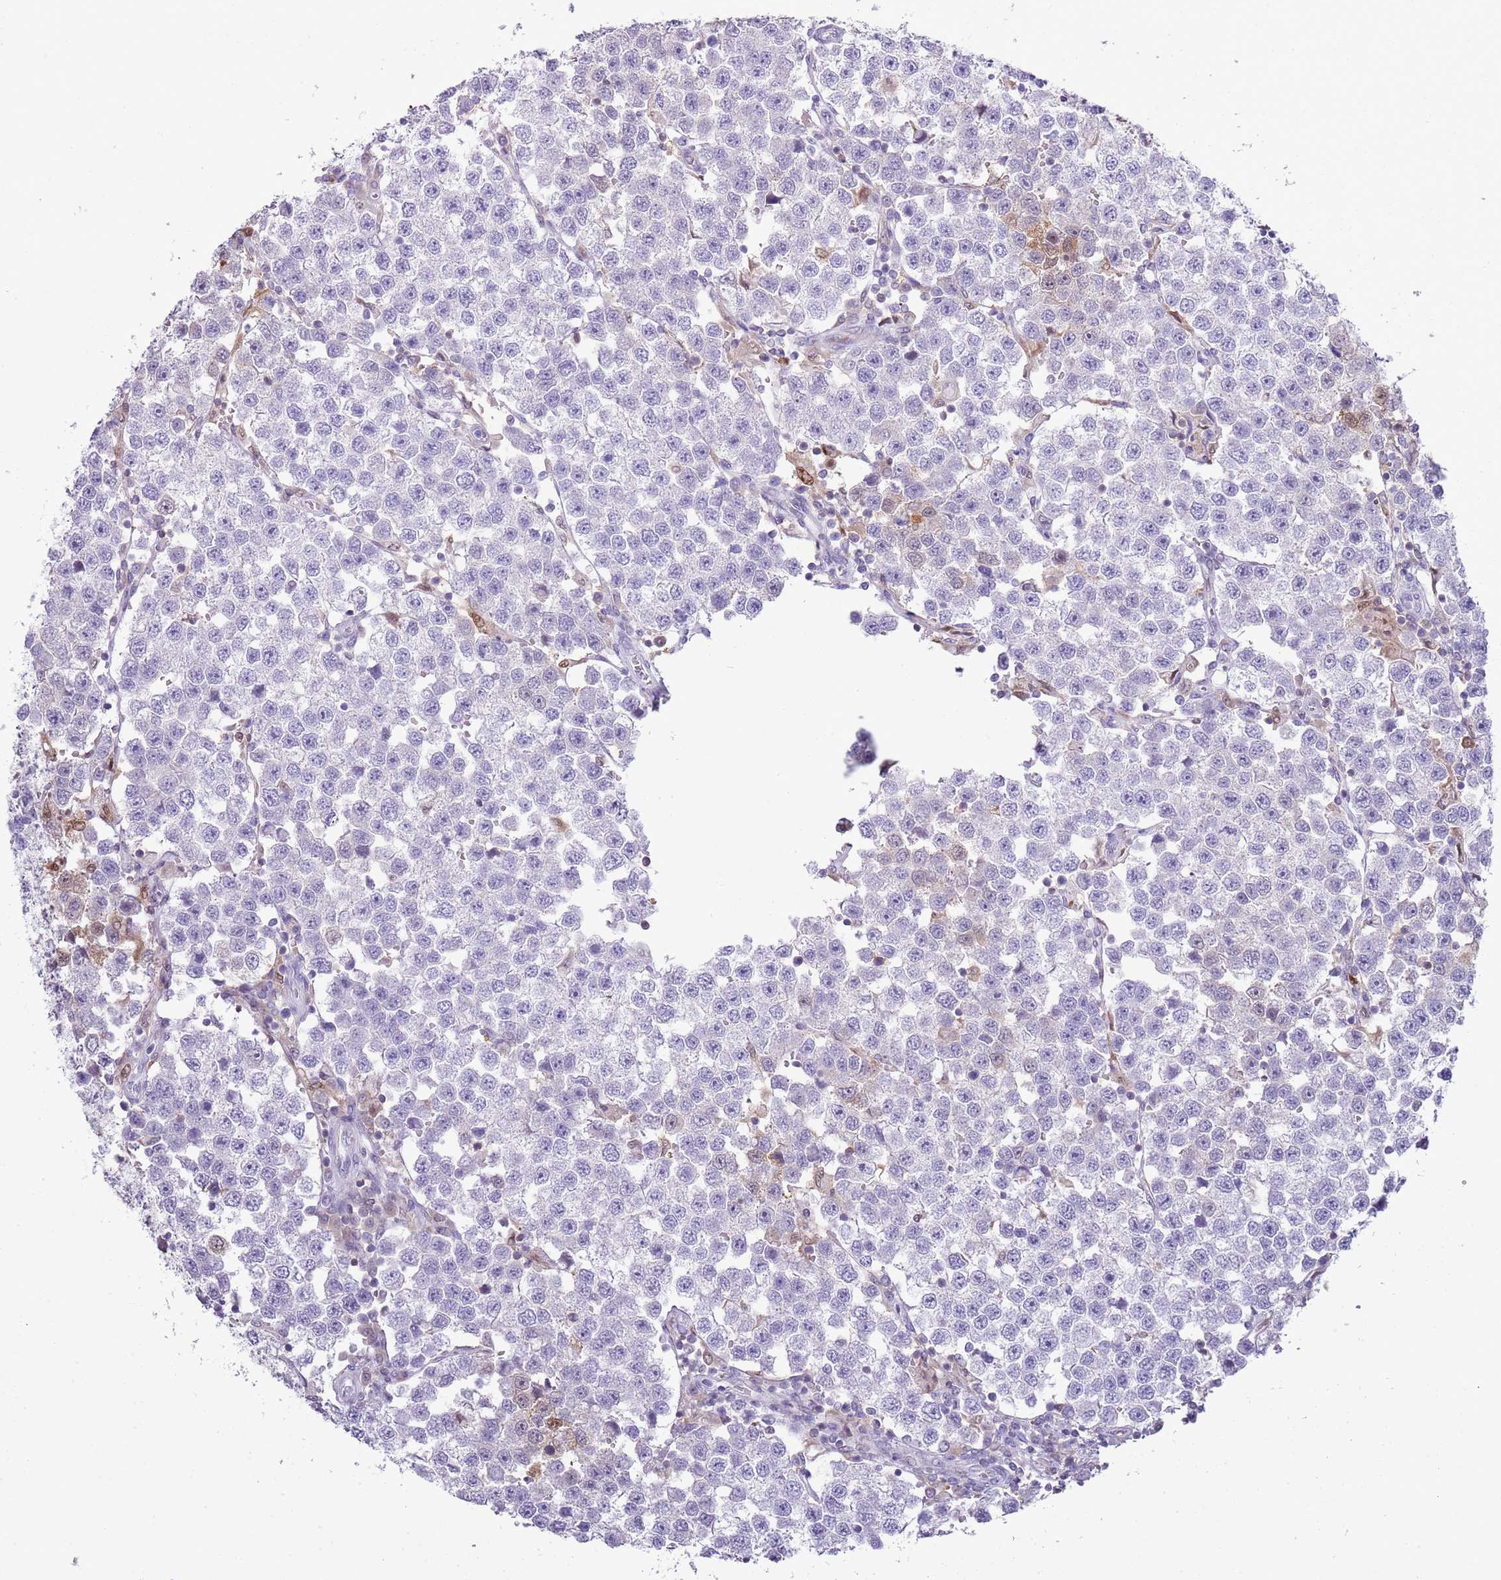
{"staining": {"intensity": "negative", "quantity": "none", "location": "none"}, "tissue": "testis cancer", "cell_type": "Tumor cells", "image_type": "cancer", "snomed": [{"axis": "morphology", "description": "Seminoma, NOS"}, {"axis": "topography", "description": "Testis"}], "caption": "The micrograph reveals no staining of tumor cells in seminoma (testis).", "gene": "NBPF6", "patient": {"sex": "male", "age": 37}}